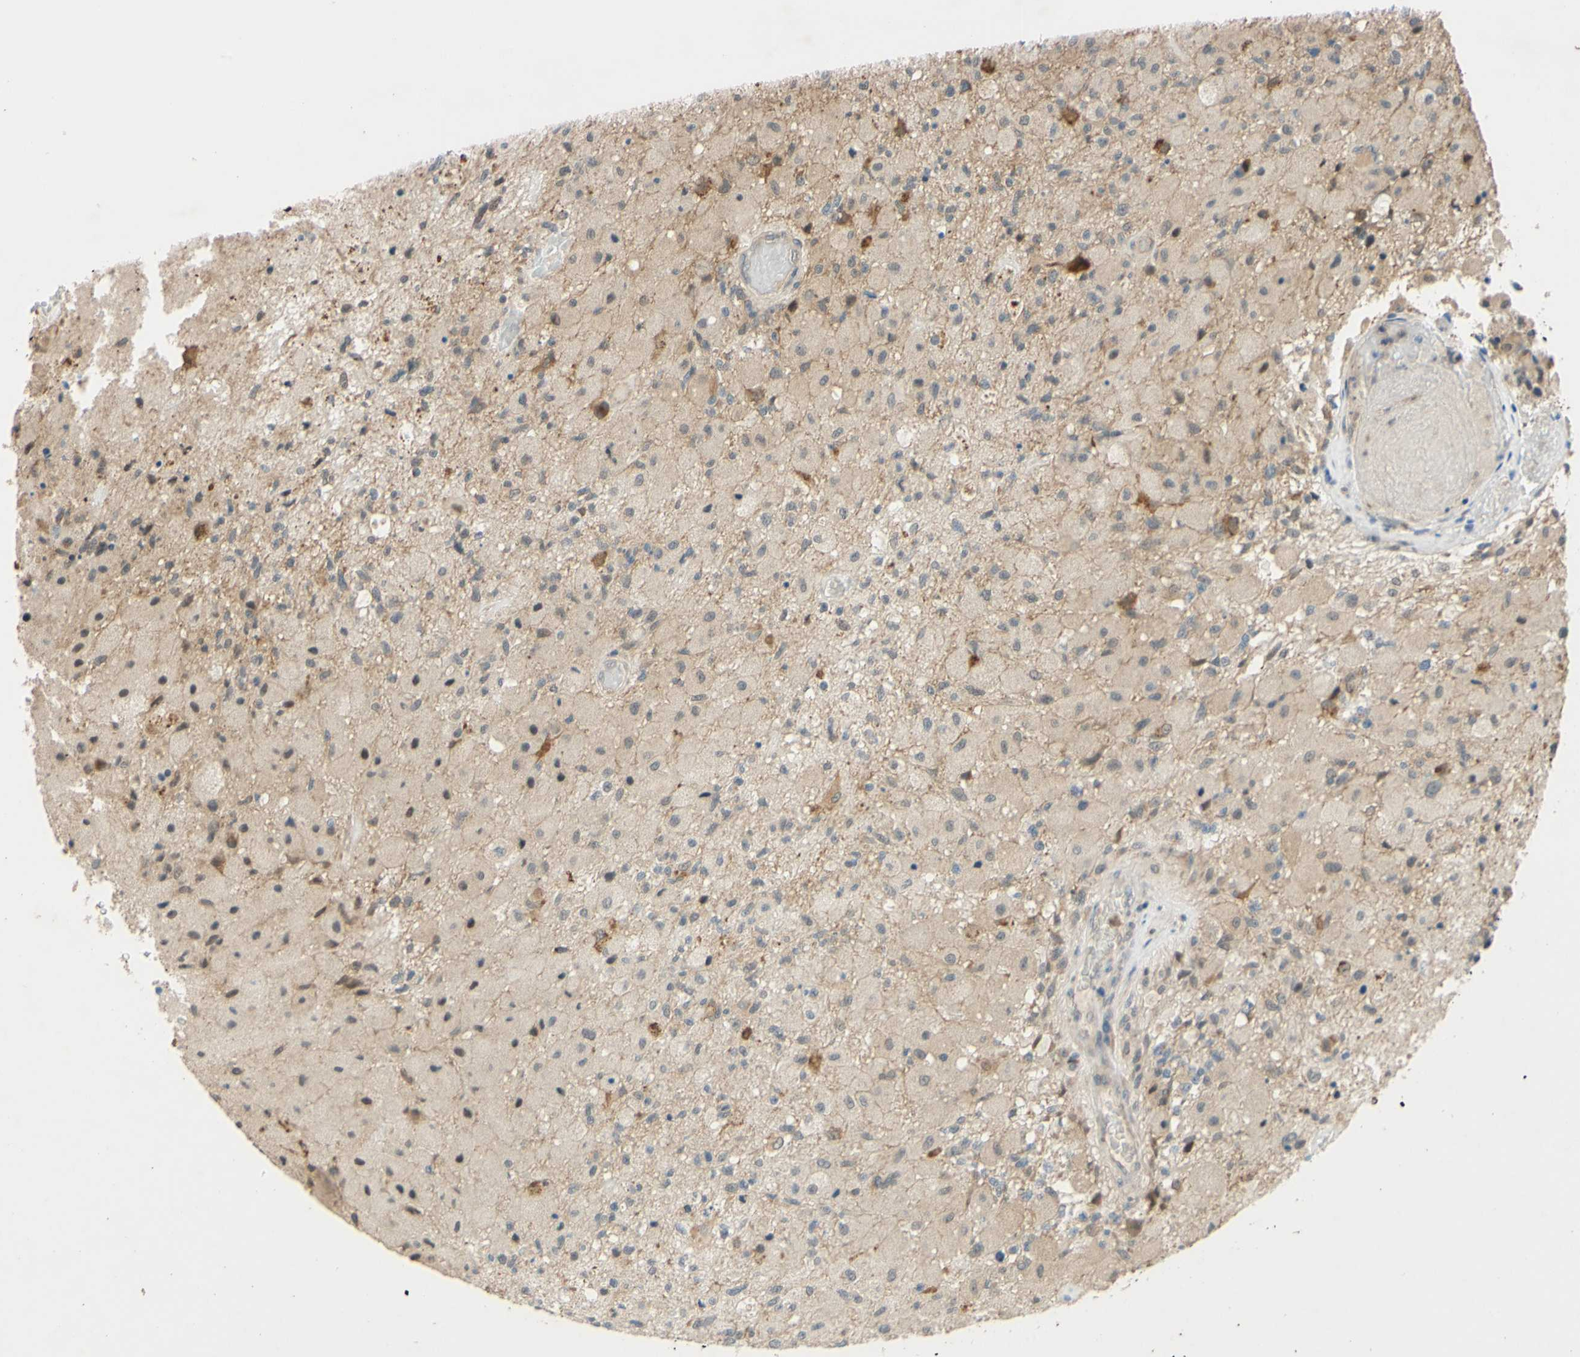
{"staining": {"intensity": "weak", "quantity": "<25%", "location": "cytoplasmic/membranous"}, "tissue": "glioma", "cell_type": "Tumor cells", "image_type": "cancer", "snomed": [{"axis": "morphology", "description": "Normal tissue, NOS"}, {"axis": "morphology", "description": "Glioma, malignant, High grade"}, {"axis": "topography", "description": "Cerebral cortex"}], "caption": "Immunohistochemical staining of human malignant glioma (high-grade) demonstrates no significant expression in tumor cells.", "gene": "GATA1", "patient": {"sex": "male", "age": 77}}